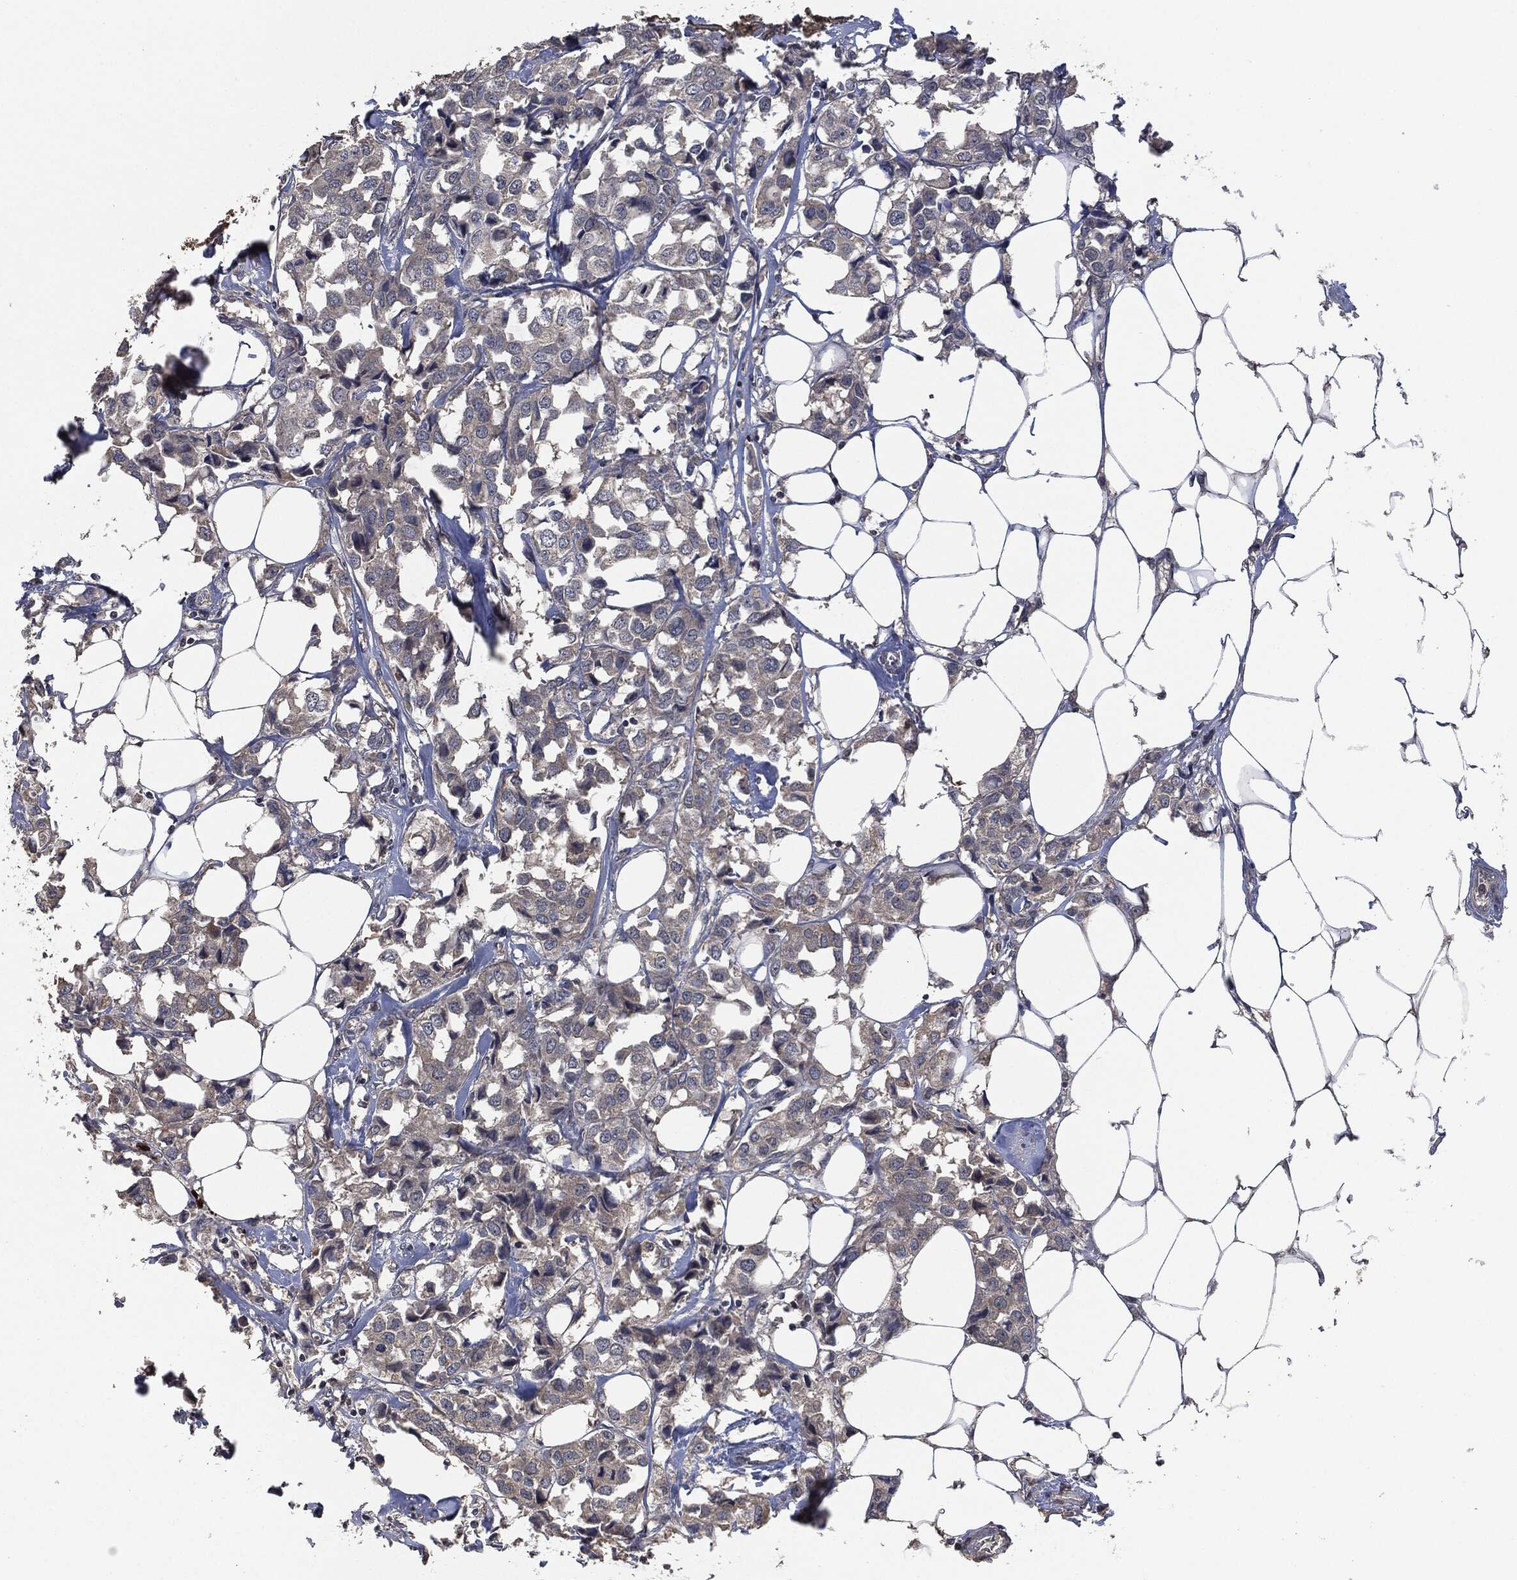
{"staining": {"intensity": "negative", "quantity": "none", "location": "none"}, "tissue": "breast cancer", "cell_type": "Tumor cells", "image_type": "cancer", "snomed": [{"axis": "morphology", "description": "Duct carcinoma"}, {"axis": "topography", "description": "Breast"}], "caption": "Immunohistochemistry of breast cancer displays no expression in tumor cells. (Stains: DAB (3,3'-diaminobenzidine) immunohistochemistry with hematoxylin counter stain, Microscopy: brightfield microscopy at high magnification).", "gene": "IL1RN", "patient": {"sex": "female", "age": 80}}